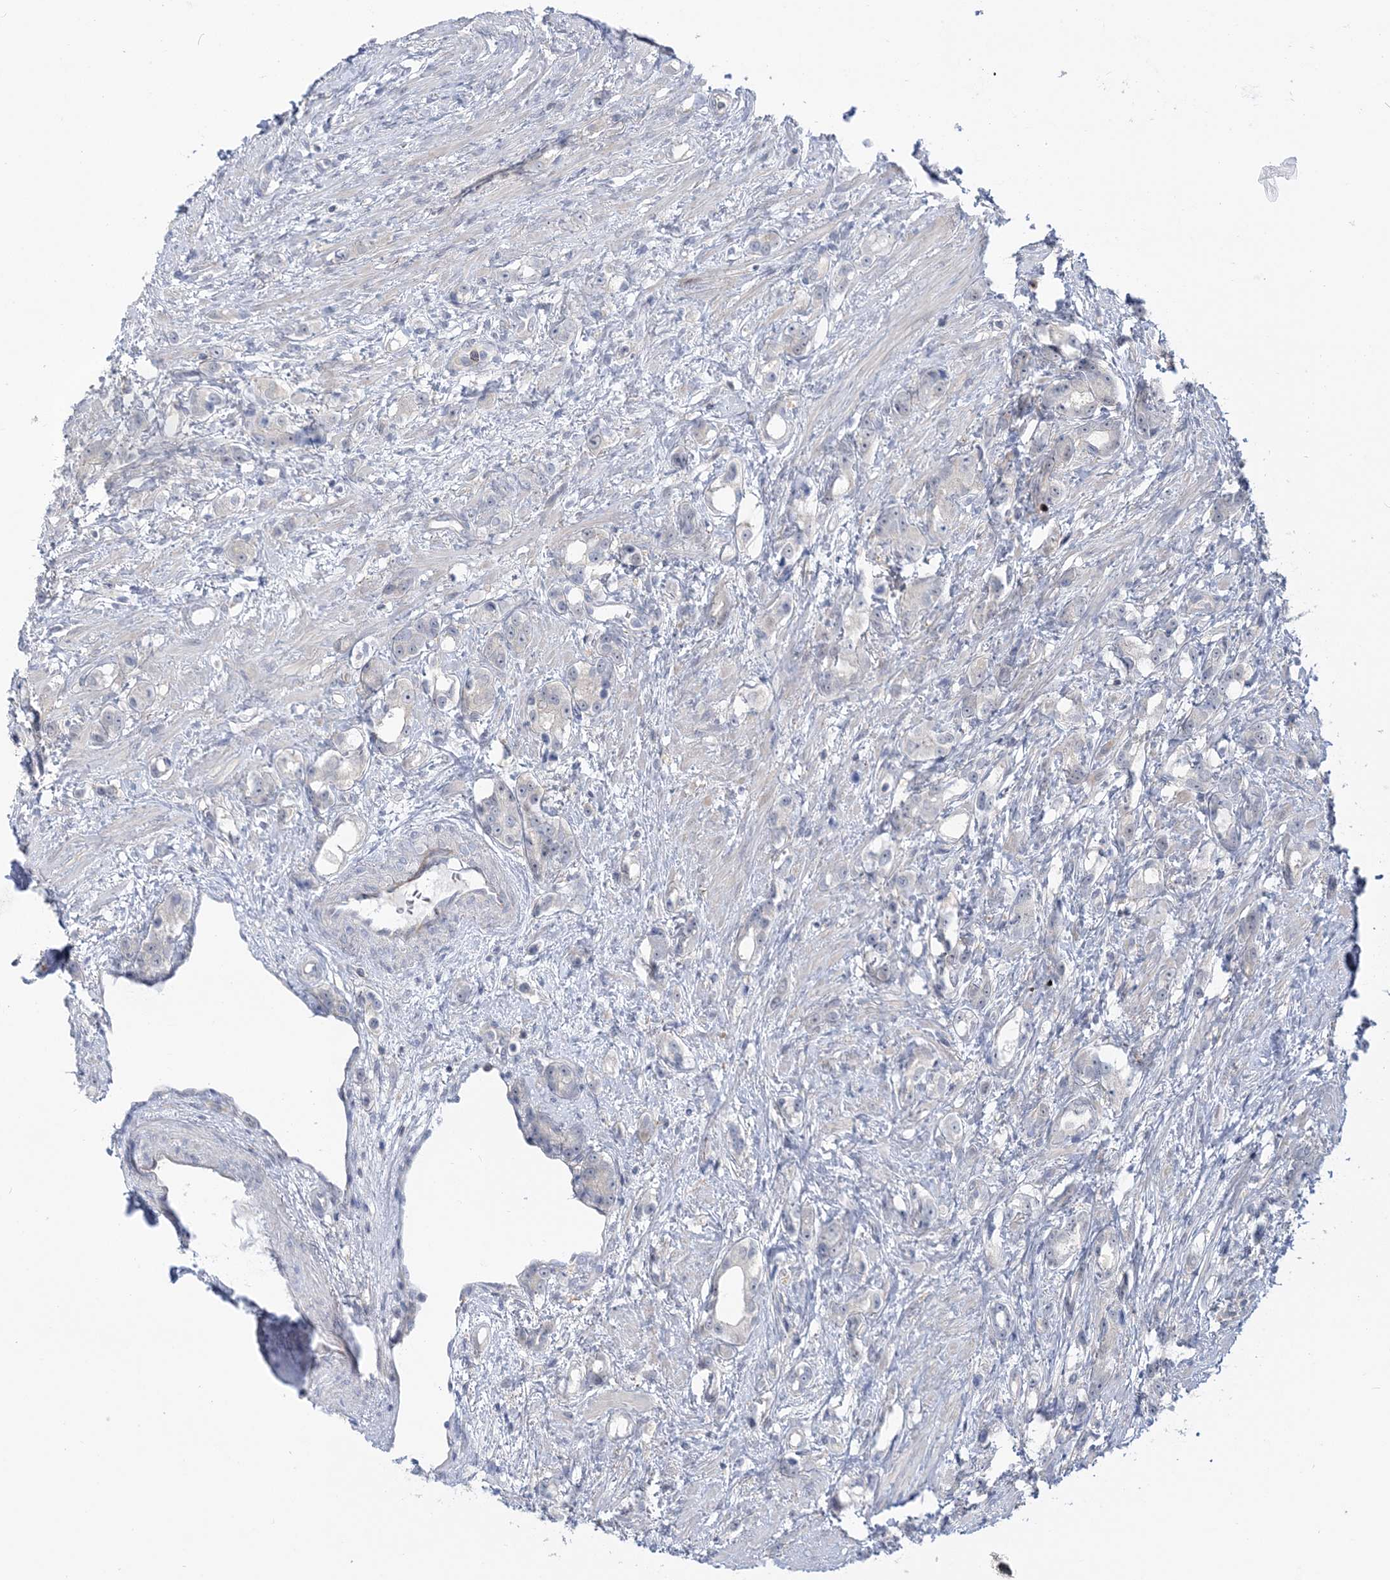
{"staining": {"intensity": "negative", "quantity": "none", "location": "none"}, "tissue": "prostate cancer", "cell_type": "Tumor cells", "image_type": "cancer", "snomed": [{"axis": "morphology", "description": "Adenocarcinoma, High grade"}, {"axis": "topography", "description": "Prostate"}], "caption": "This is a histopathology image of IHC staining of prostate adenocarcinoma (high-grade), which shows no positivity in tumor cells.", "gene": "THADA", "patient": {"sex": "male", "age": 63}}